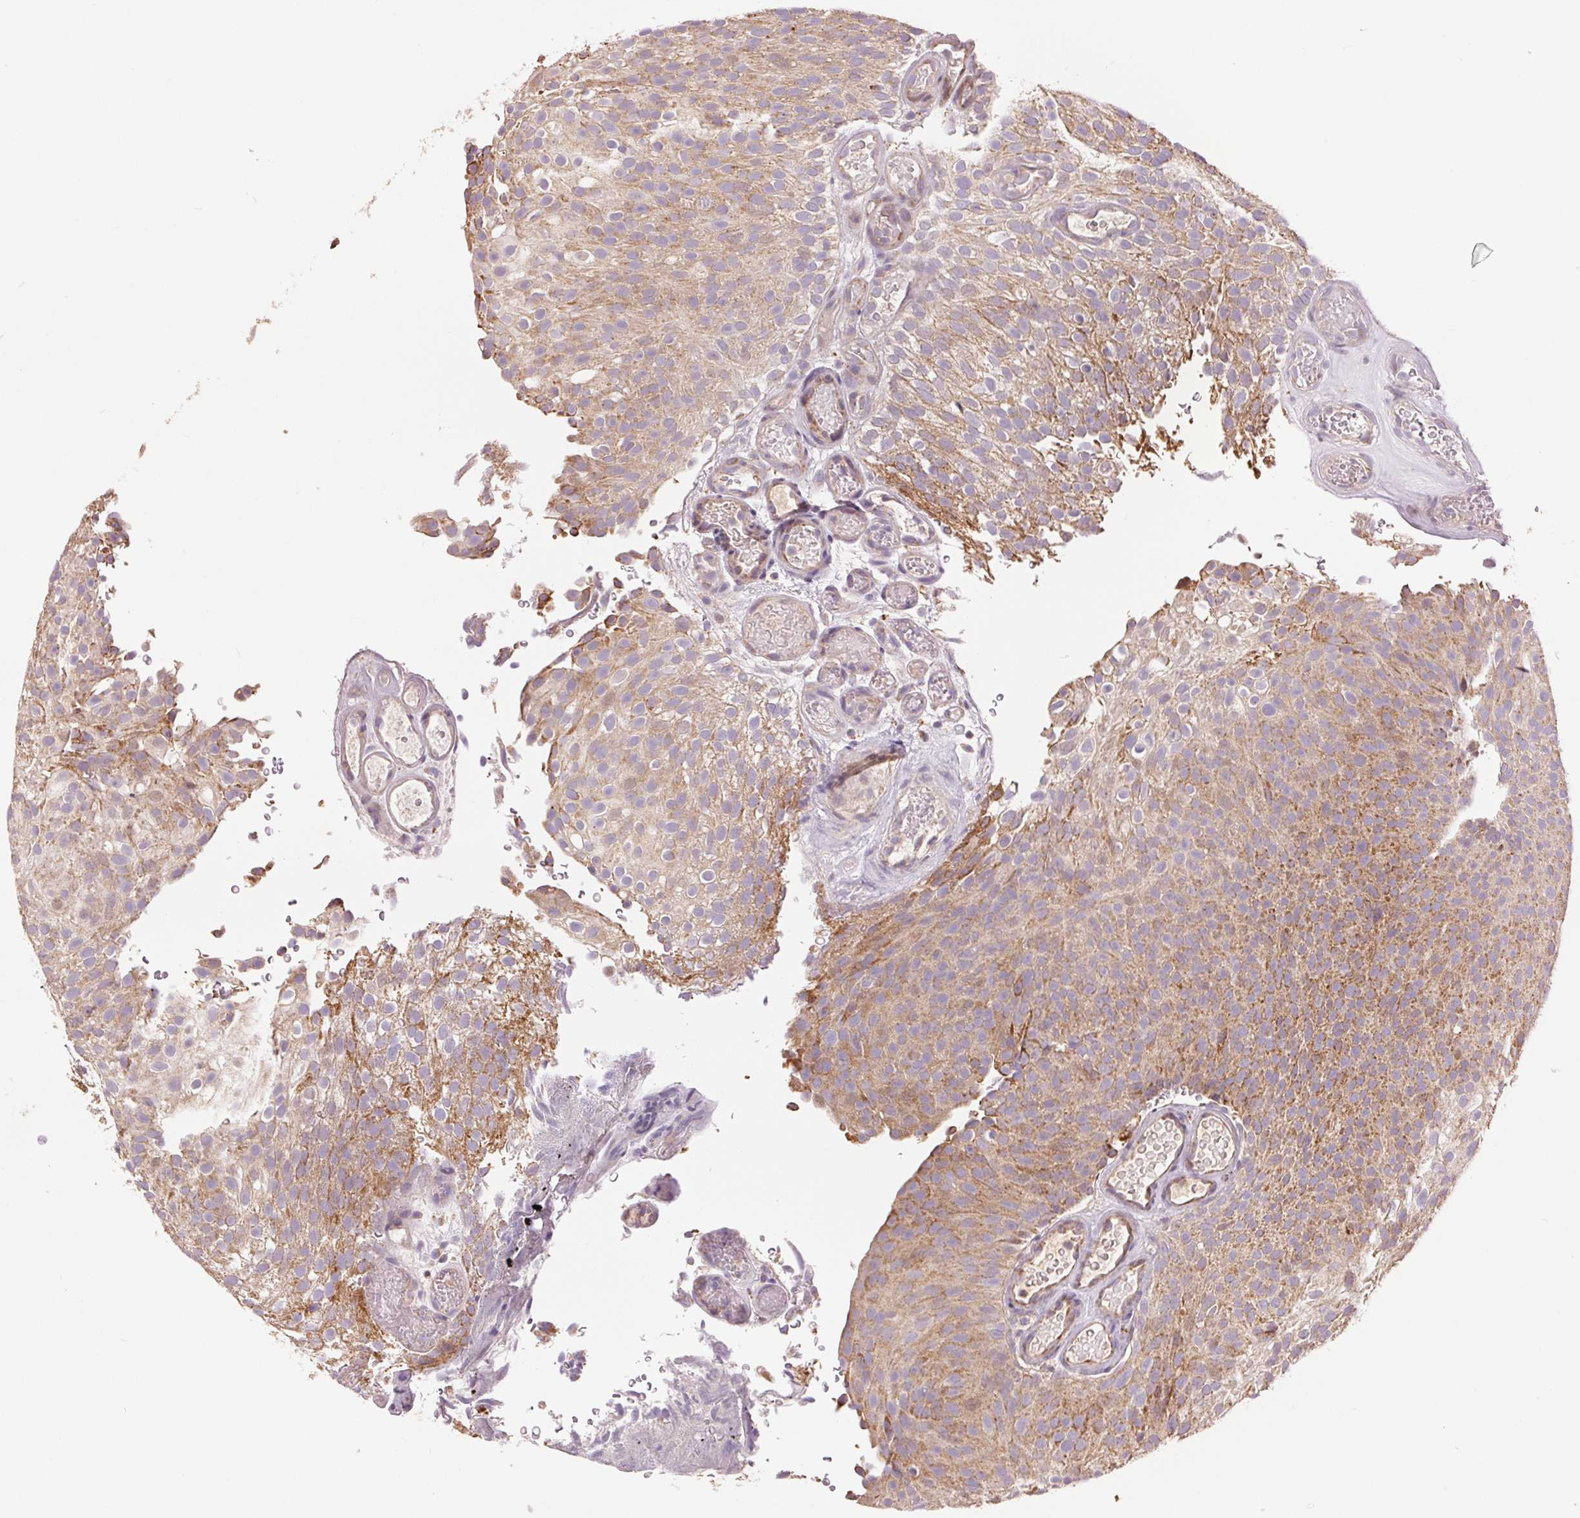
{"staining": {"intensity": "moderate", "quantity": ">75%", "location": "cytoplasmic/membranous"}, "tissue": "urothelial cancer", "cell_type": "Tumor cells", "image_type": "cancer", "snomed": [{"axis": "morphology", "description": "Urothelial carcinoma, Low grade"}, {"axis": "topography", "description": "Urinary bladder"}], "caption": "The photomicrograph shows a brown stain indicating the presence of a protein in the cytoplasmic/membranous of tumor cells in urothelial cancer. Nuclei are stained in blue.", "gene": "DGUOK", "patient": {"sex": "male", "age": 78}}